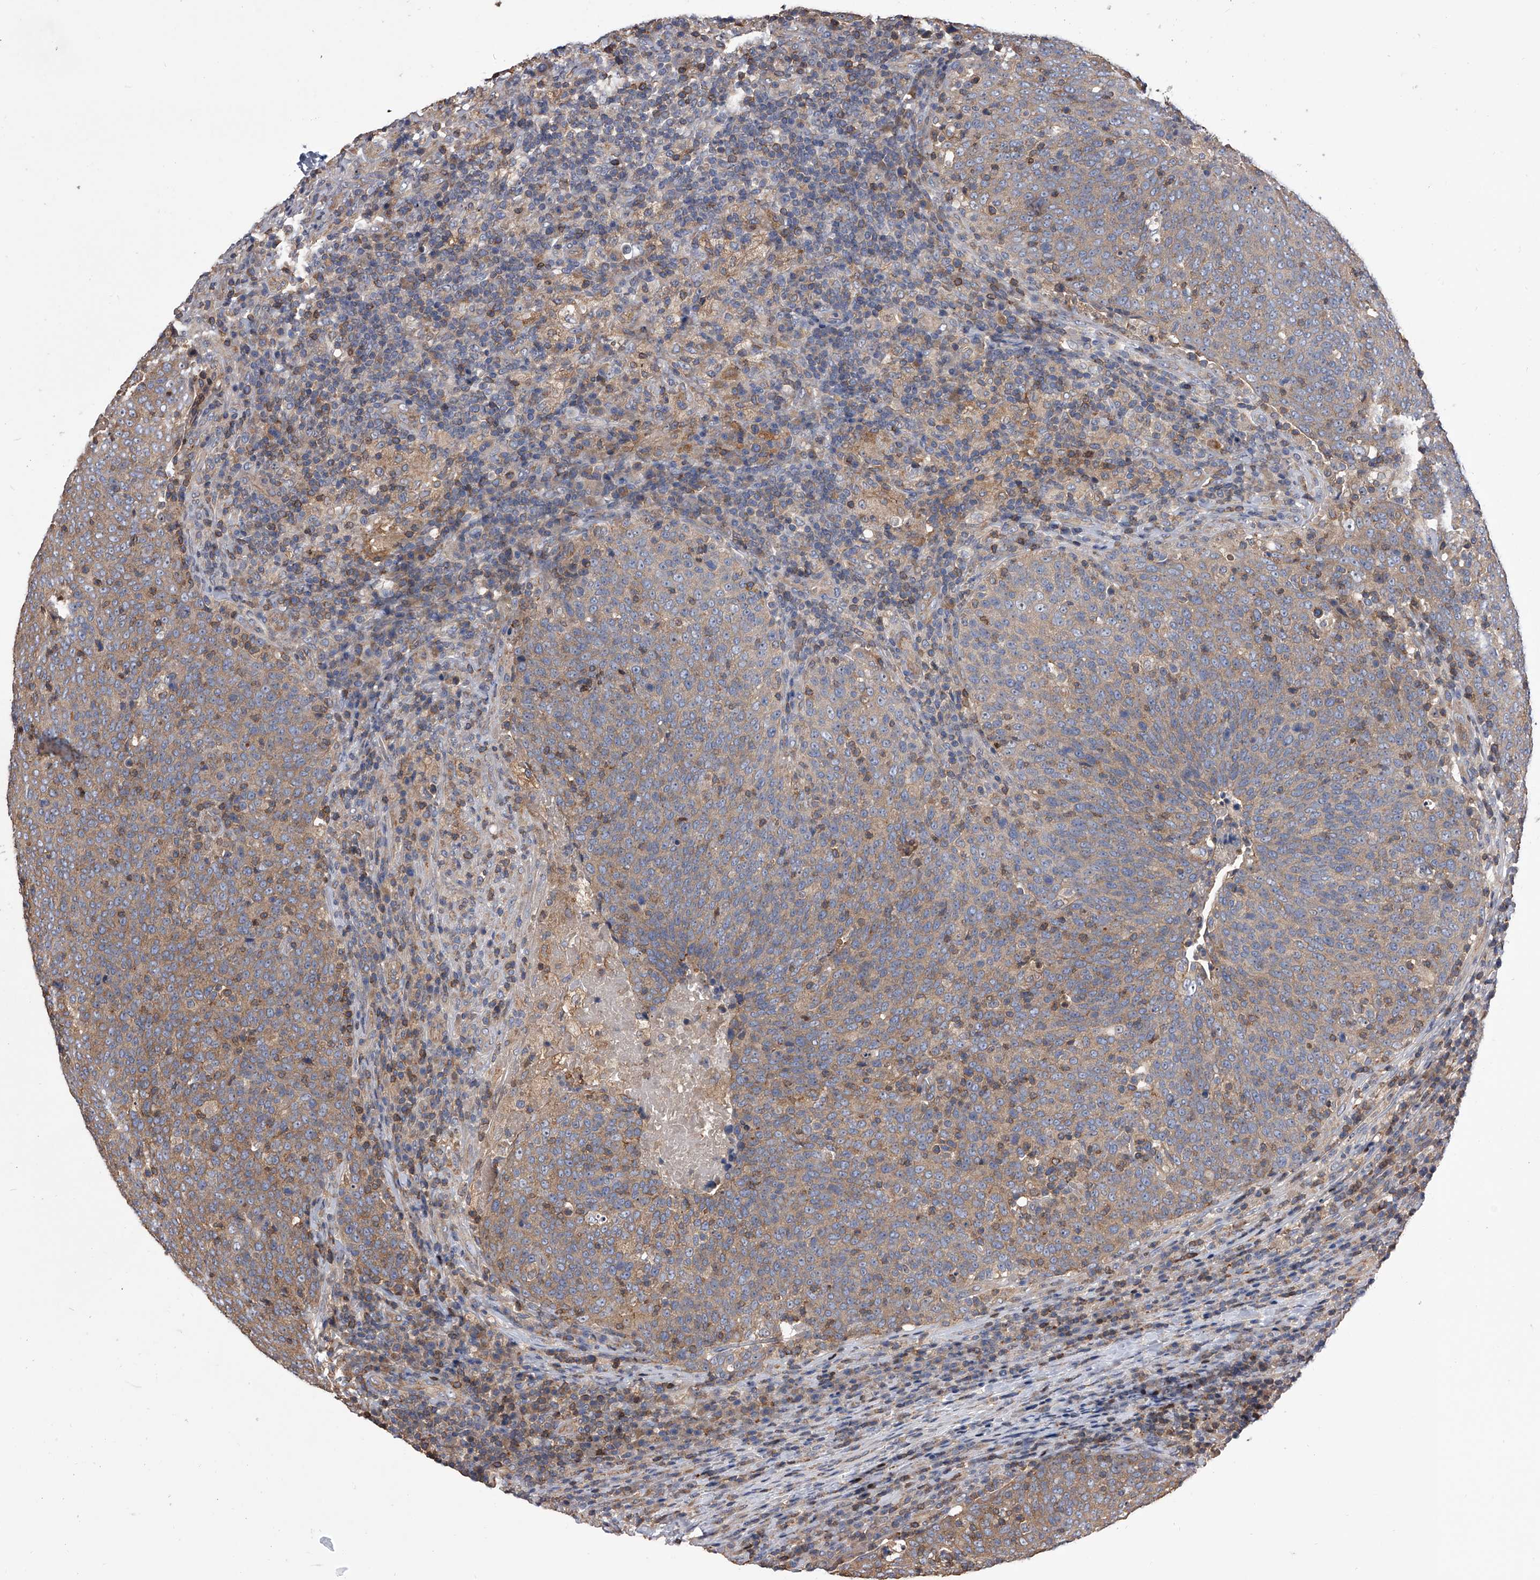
{"staining": {"intensity": "moderate", "quantity": ">75%", "location": "cytoplasmic/membranous"}, "tissue": "head and neck cancer", "cell_type": "Tumor cells", "image_type": "cancer", "snomed": [{"axis": "morphology", "description": "Squamous cell carcinoma, NOS"}, {"axis": "morphology", "description": "Squamous cell carcinoma, metastatic, NOS"}, {"axis": "topography", "description": "Lymph node"}, {"axis": "topography", "description": "Head-Neck"}], "caption": "IHC (DAB (3,3'-diaminobenzidine)) staining of human head and neck cancer reveals moderate cytoplasmic/membranous protein positivity in approximately >75% of tumor cells.", "gene": "CUL7", "patient": {"sex": "male", "age": 62}}